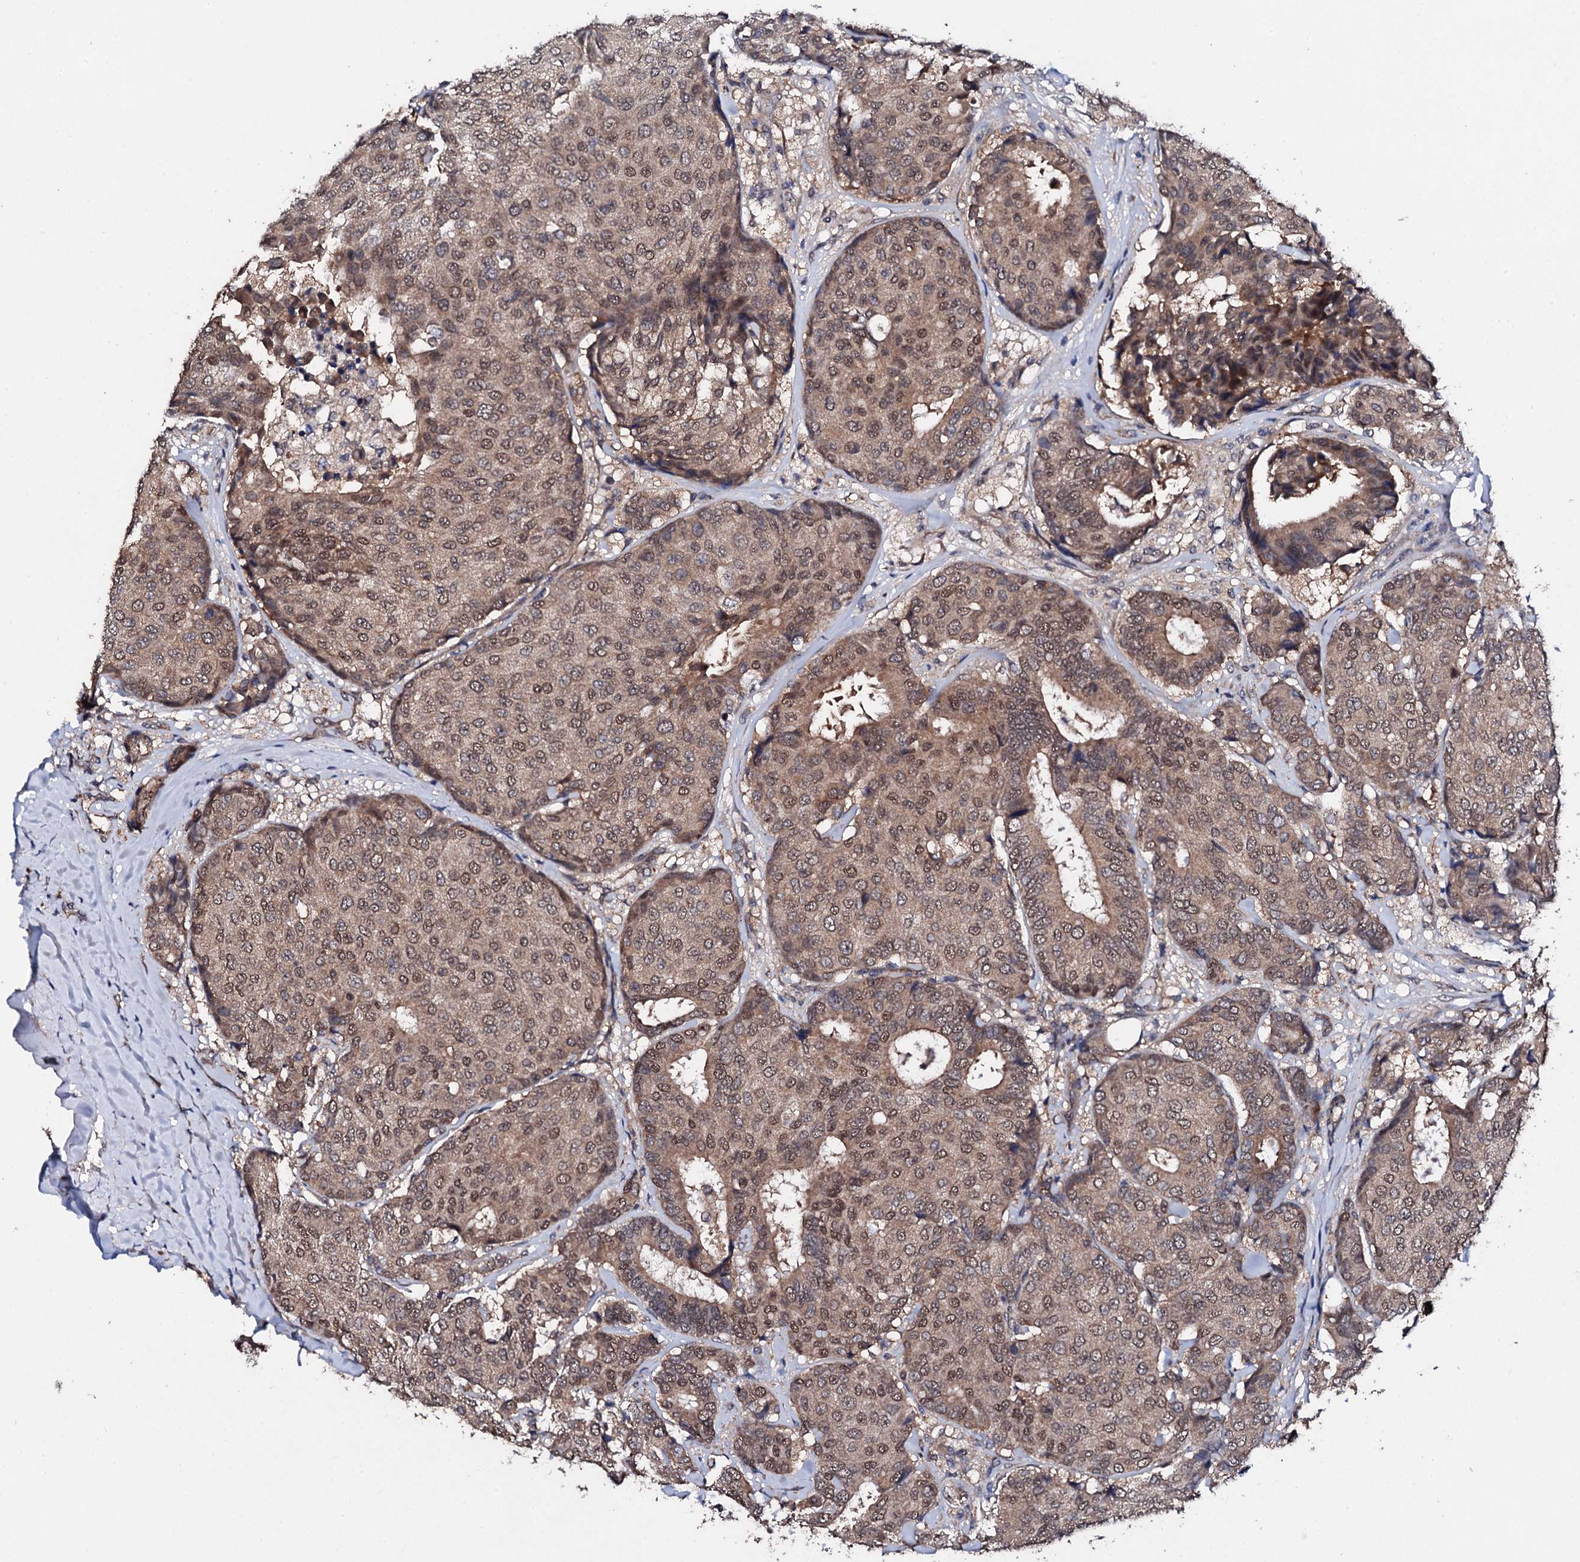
{"staining": {"intensity": "moderate", "quantity": ">75%", "location": "cytoplasmic/membranous,nuclear"}, "tissue": "breast cancer", "cell_type": "Tumor cells", "image_type": "cancer", "snomed": [{"axis": "morphology", "description": "Duct carcinoma"}, {"axis": "topography", "description": "Breast"}], "caption": "Brown immunohistochemical staining in breast infiltrating ductal carcinoma exhibits moderate cytoplasmic/membranous and nuclear expression in approximately >75% of tumor cells.", "gene": "IP6K1", "patient": {"sex": "female", "age": 75}}